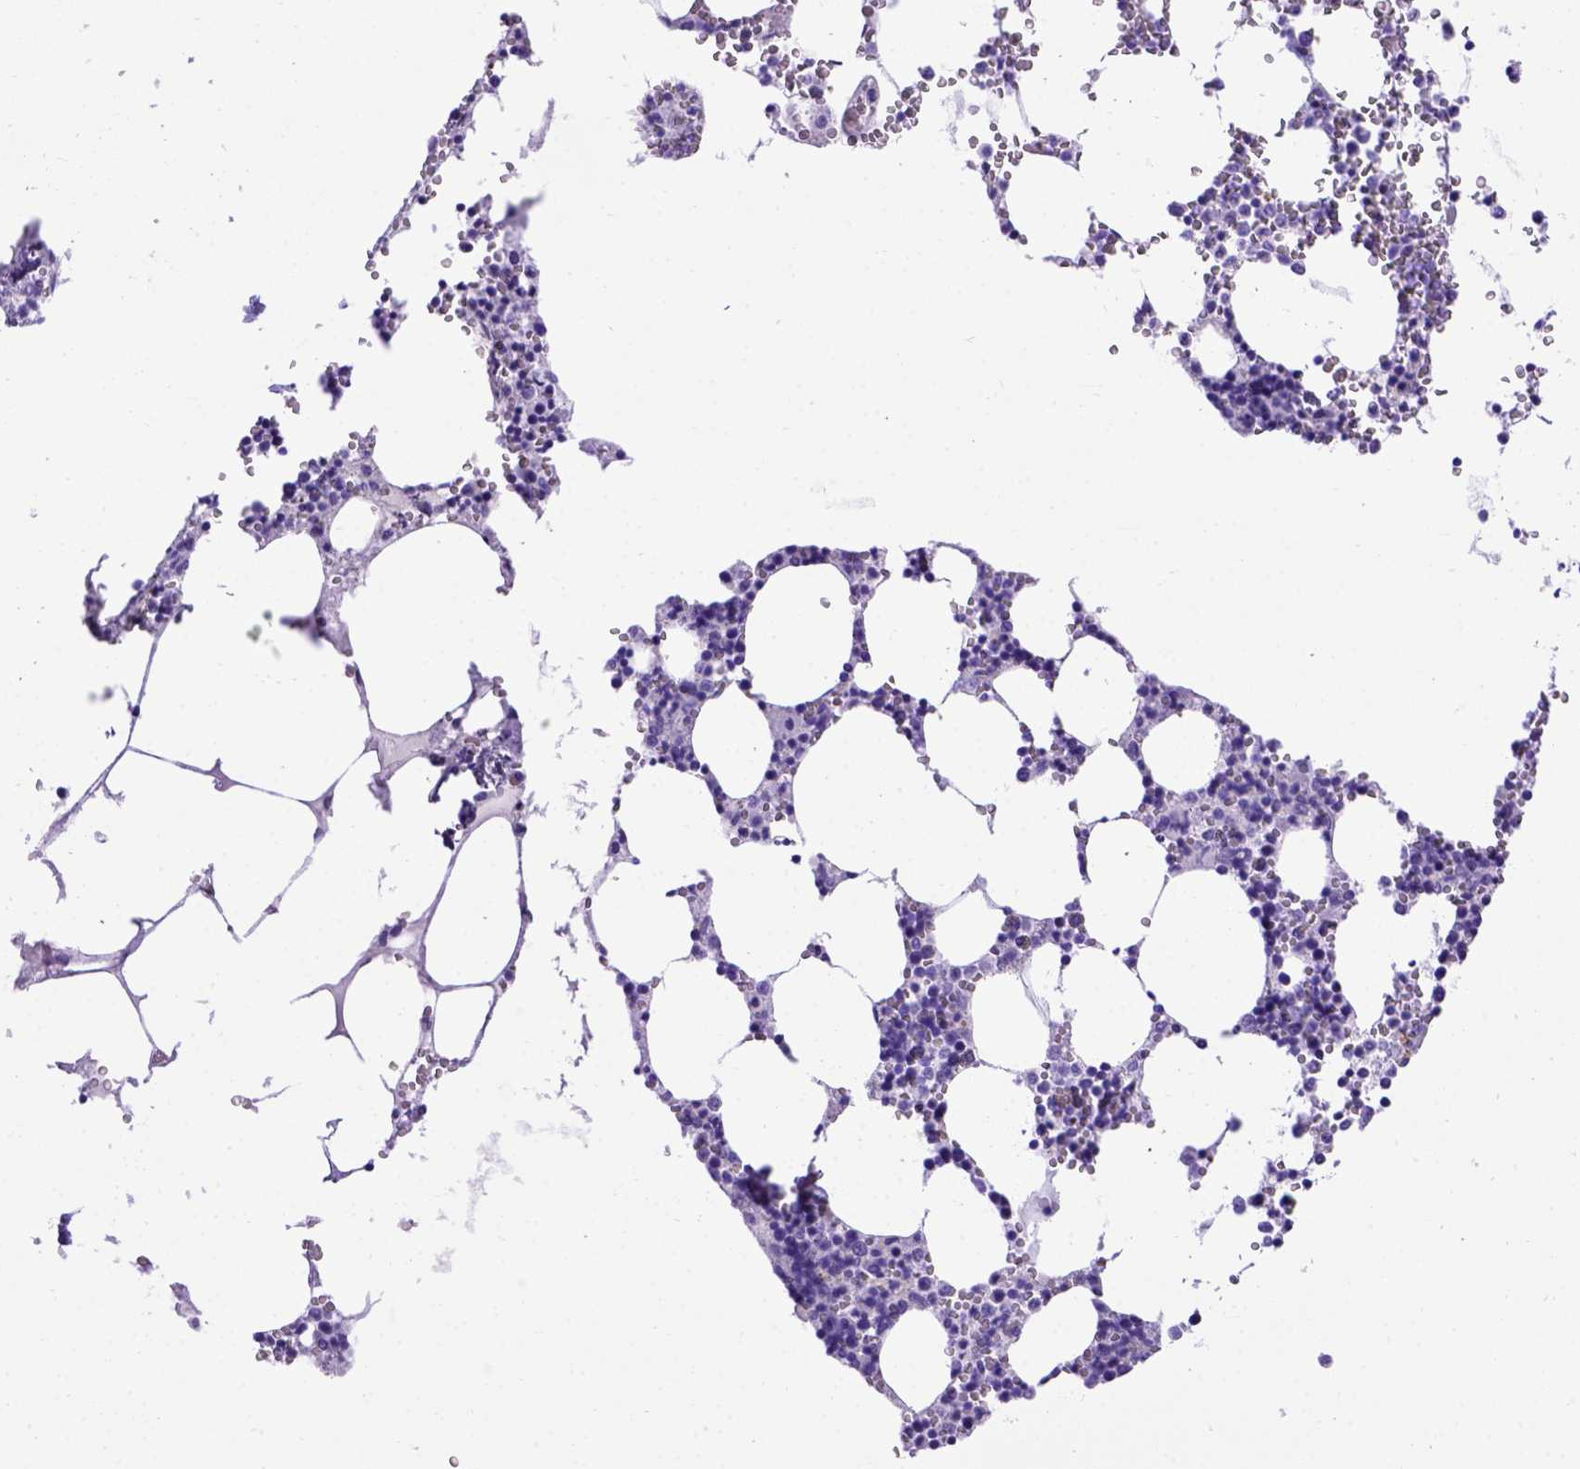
{"staining": {"intensity": "negative", "quantity": "none", "location": "none"}, "tissue": "bone marrow", "cell_type": "Hematopoietic cells", "image_type": "normal", "snomed": [{"axis": "morphology", "description": "Normal tissue, NOS"}, {"axis": "topography", "description": "Bone marrow"}], "caption": "Immunohistochemistry of normal human bone marrow displays no positivity in hematopoietic cells.", "gene": "MEOX2", "patient": {"sex": "male", "age": 54}}